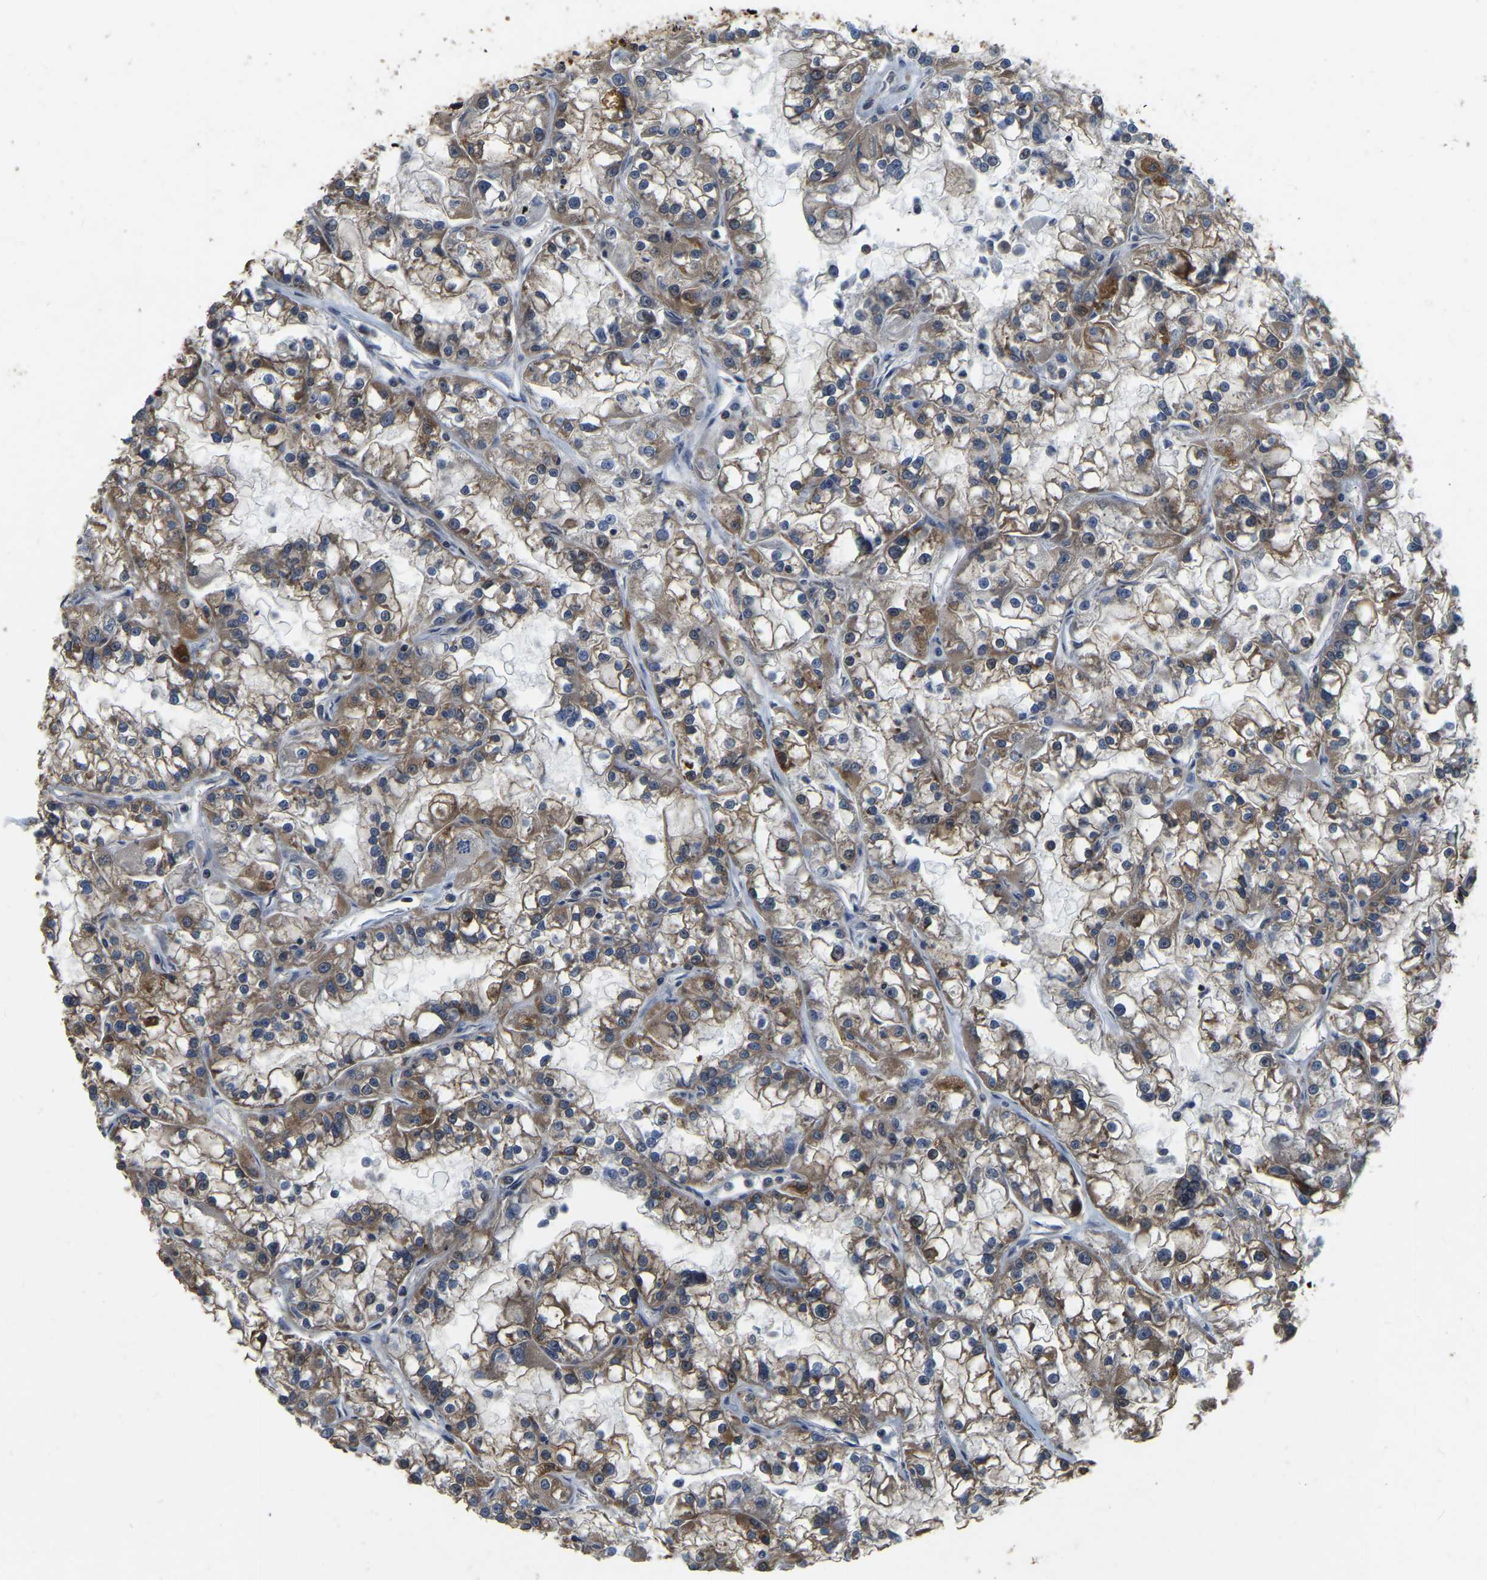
{"staining": {"intensity": "moderate", "quantity": ">75%", "location": "cytoplasmic/membranous"}, "tissue": "renal cancer", "cell_type": "Tumor cells", "image_type": "cancer", "snomed": [{"axis": "morphology", "description": "Adenocarcinoma, NOS"}, {"axis": "topography", "description": "Kidney"}], "caption": "Moderate cytoplasmic/membranous positivity for a protein is appreciated in about >75% of tumor cells of adenocarcinoma (renal) using immunohistochemistry (IHC).", "gene": "GARS1", "patient": {"sex": "female", "age": 52}}